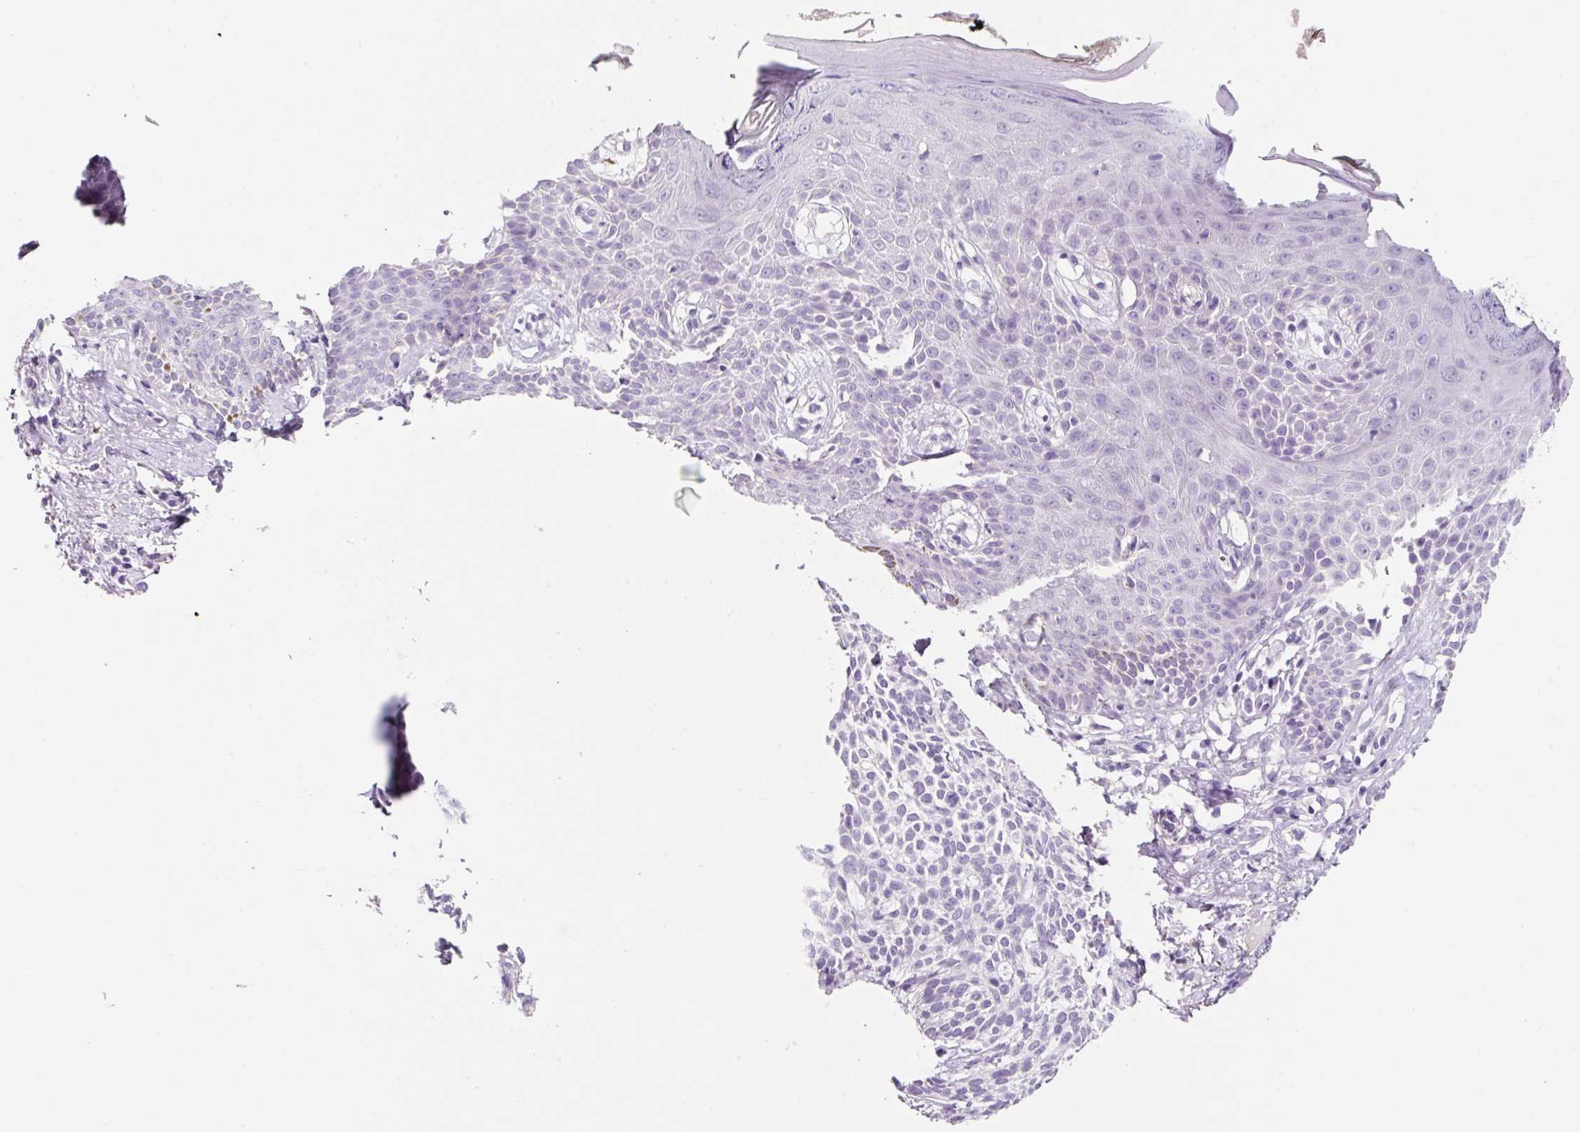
{"staining": {"intensity": "negative", "quantity": "none", "location": "none"}, "tissue": "skin cancer", "cell_type": "Tumor cells", "image_type": "cancer", "snomed": [{"axis": "morphology", "description": "Basal cell carcinoma"}, {"axis": "topography", "description": "Skin"}], "caption": "The photomicrograph exhibits no significant staining in tumor cells of basal cell carcinoma (skin).", "gene": "SYP", "patient": {"sex": "female", "age": 64}}